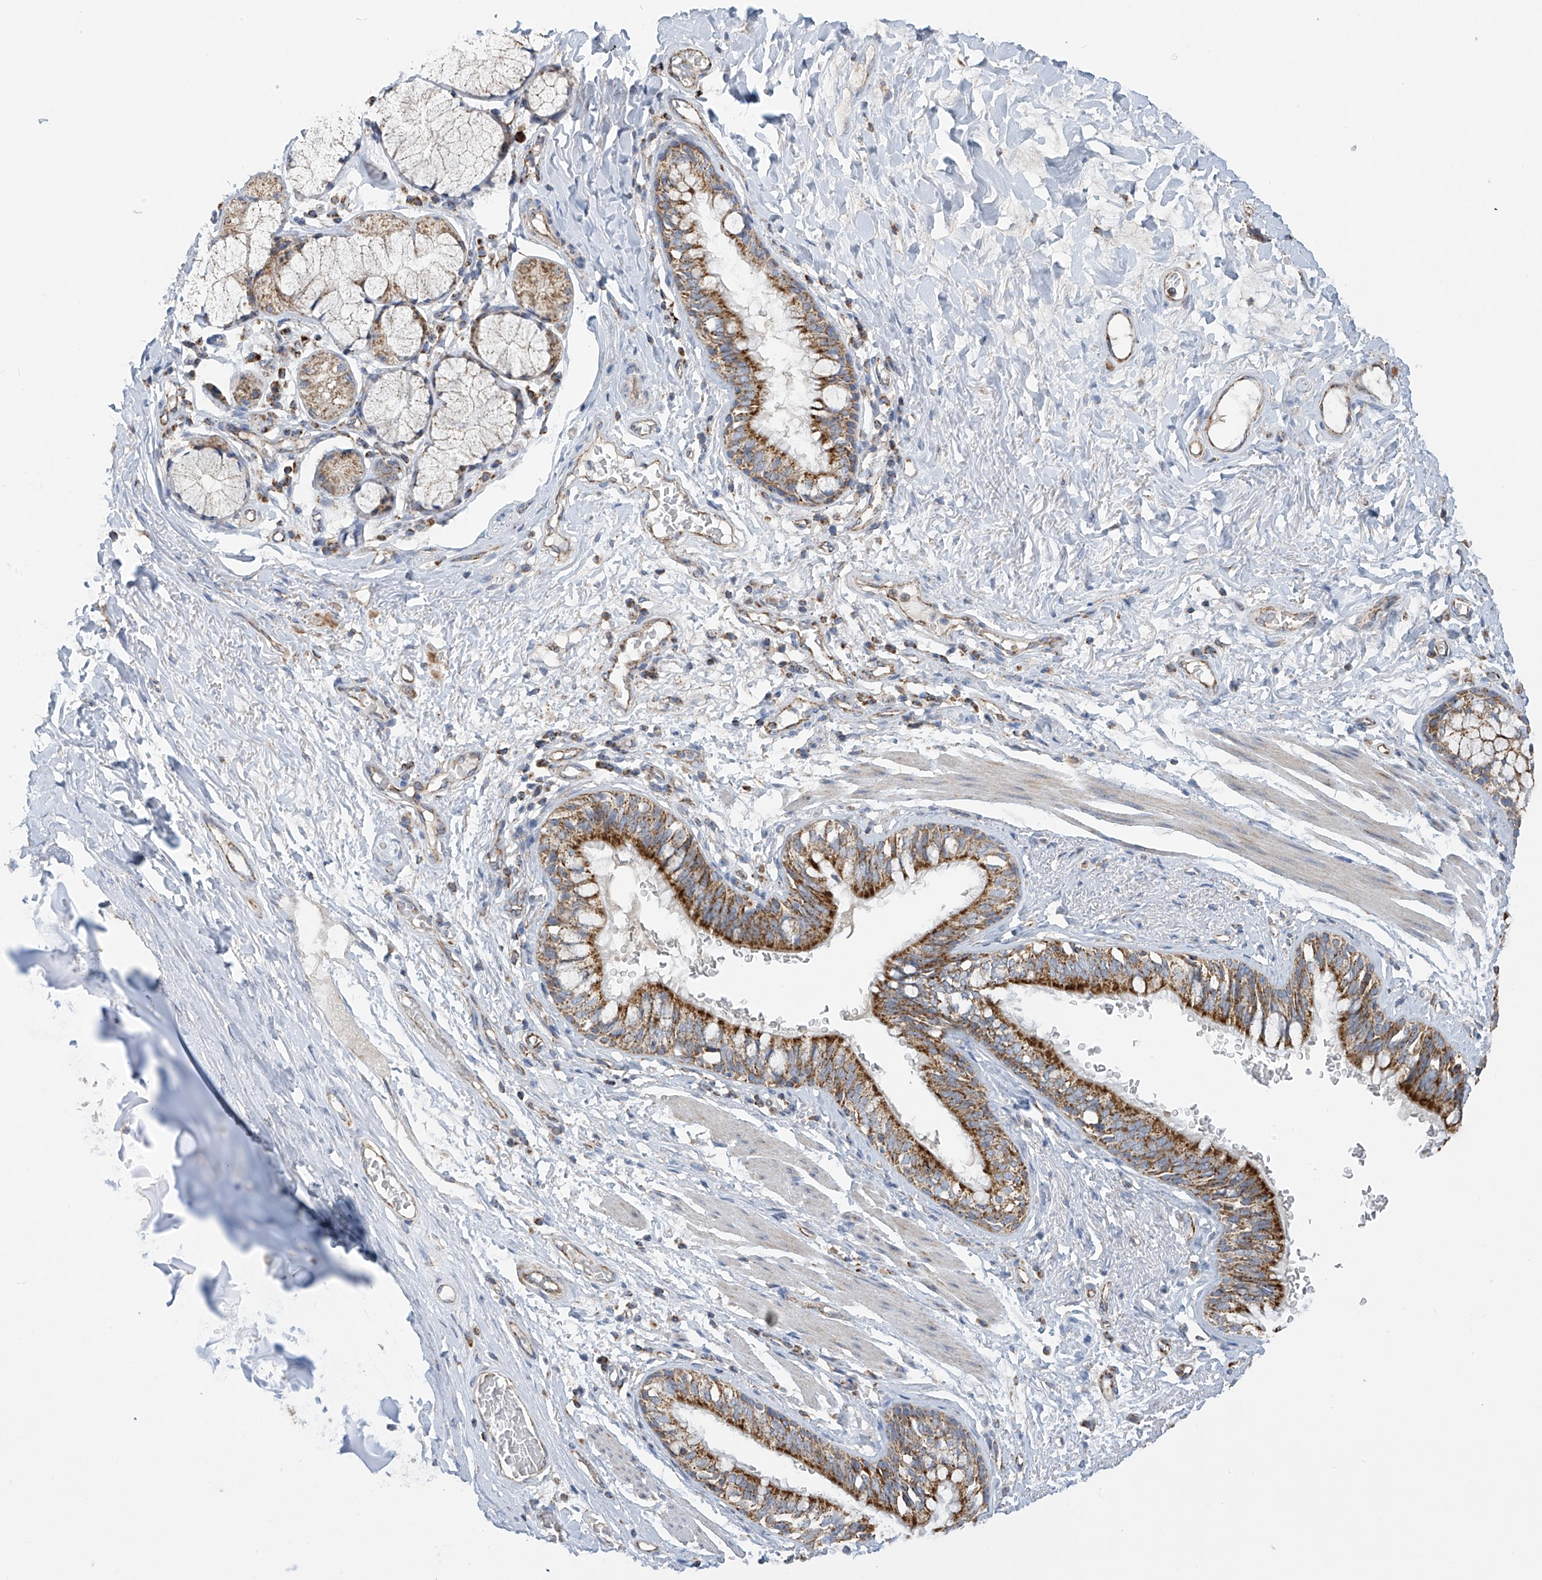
{"staining": {"intensity": "strong", "quantity": ">75%", "location": "cytoplasmic/membranous"}, "tissue": "bronchus", "cell_type": "Respiratory epithelial cells", "image_type": "normal", "snomed": [{"axis": "morphology", "description": "Normal tissue, NOS"}, {"axis": "topography", "description": "Cartilage tissue"}, {"axis": "topography", "description": "Bronchus"}], "caption": "IHC photomicrograph of benign bronchus: bronchus stained using IHC exhibits high levels of strong protein expression localized specifically in the cytoplasmic/membranous of respiratory epithelial cells, appearing as a cytoplasmic/membranous brown color.", "gene": "PNPT1", "patient": {"sex": "female", "age": 36}}